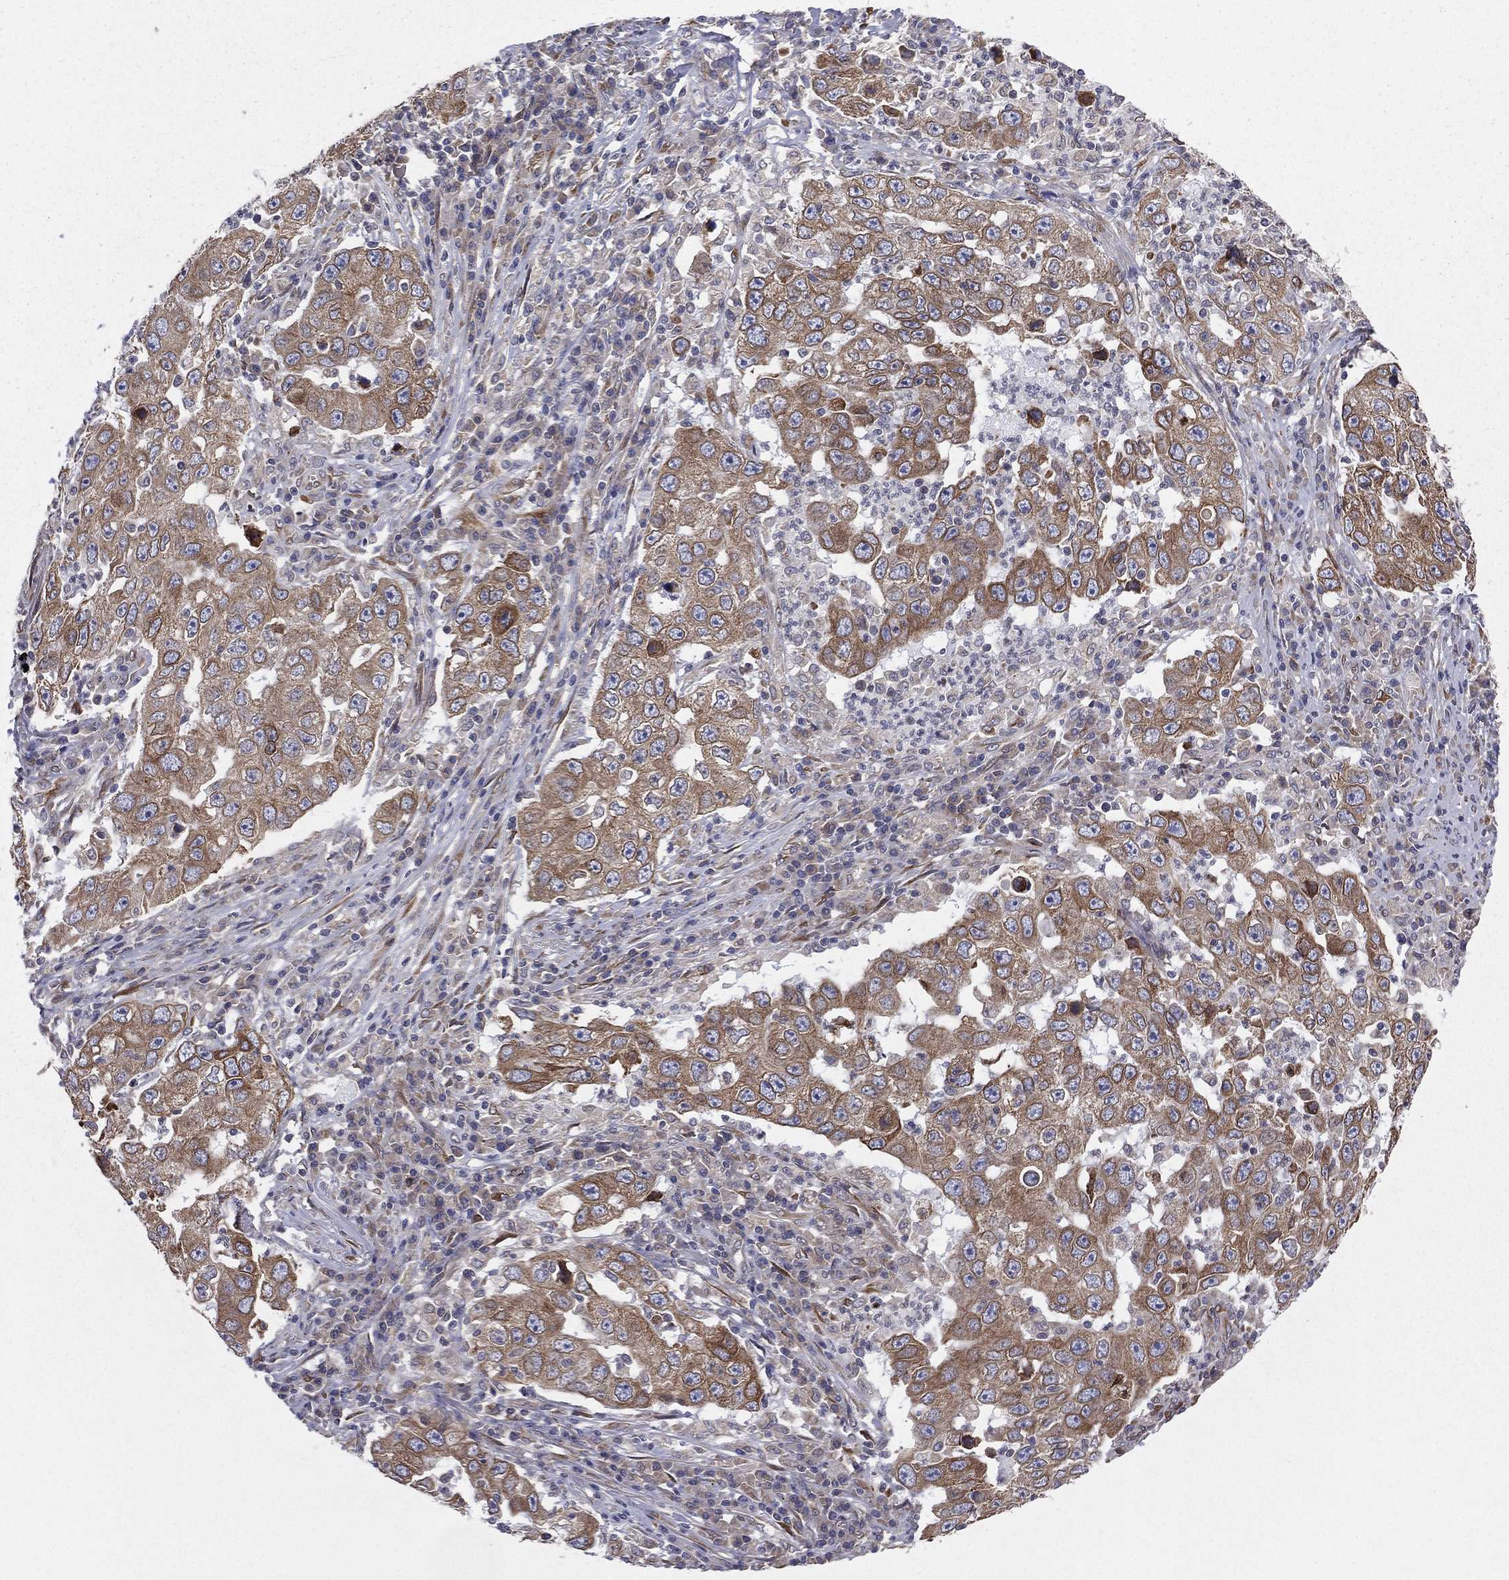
{"staining": {"intensity": "weak", "quantity": ">75%", "location": "cytoplasmic/membranous"}, "tissue": "lung cancer", "cell_type": "Tumor cells", "image_type": "cancer", "snomed": [{"axis": "morphology", "description": "Adenocarcinoma, NOS"}, {"axis": "topography", "description": "Lung"}], "caption": "This image exhibits IHC staining of lung adenocarcinoma, with low weak cytoplasmic/membranous expression in about >75% of tumor cells.", "gene": "PGRMC1", "patient": {"sex": "male", "age": 73}}